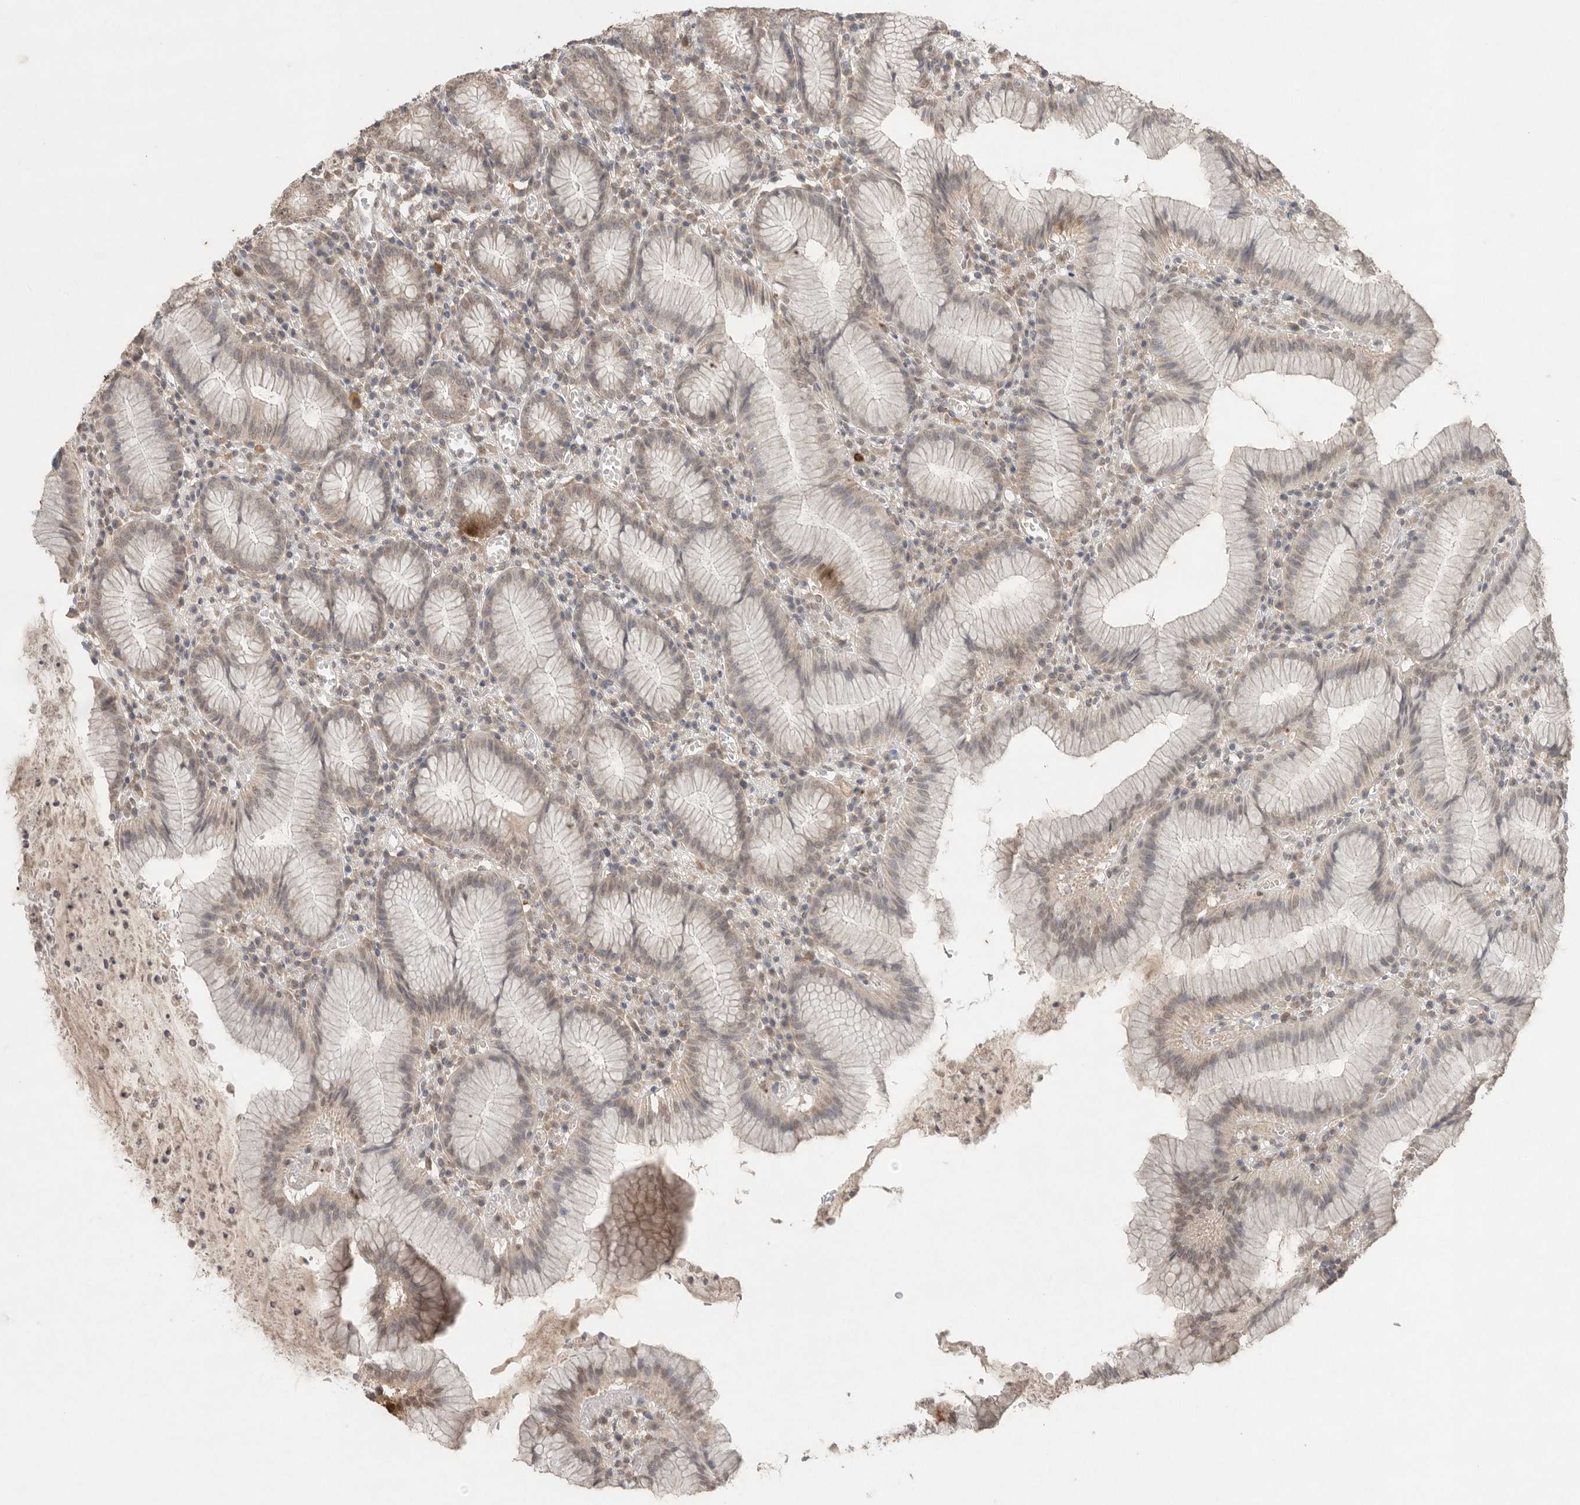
{"staining": {"intensity": "weak", "quantity": "25%-75%", "location": "cytoplasmic/membranous"}, "tissue": "stomach", "cell_type": "Glandular cells", "image_type": "normal", "snomed": [{"axis": "morphology", "description": "Normal tissue, NOS"}, {"axis": "topography", "description": "Stomach"}], "caption": "Glandular cells reveal low levels of weak cytoplasmic/membranous expression in approximately 25%-75% of cells in benign stomach.", "gene": "KLK5", "patient": {"sex": "male", "age": 55}}